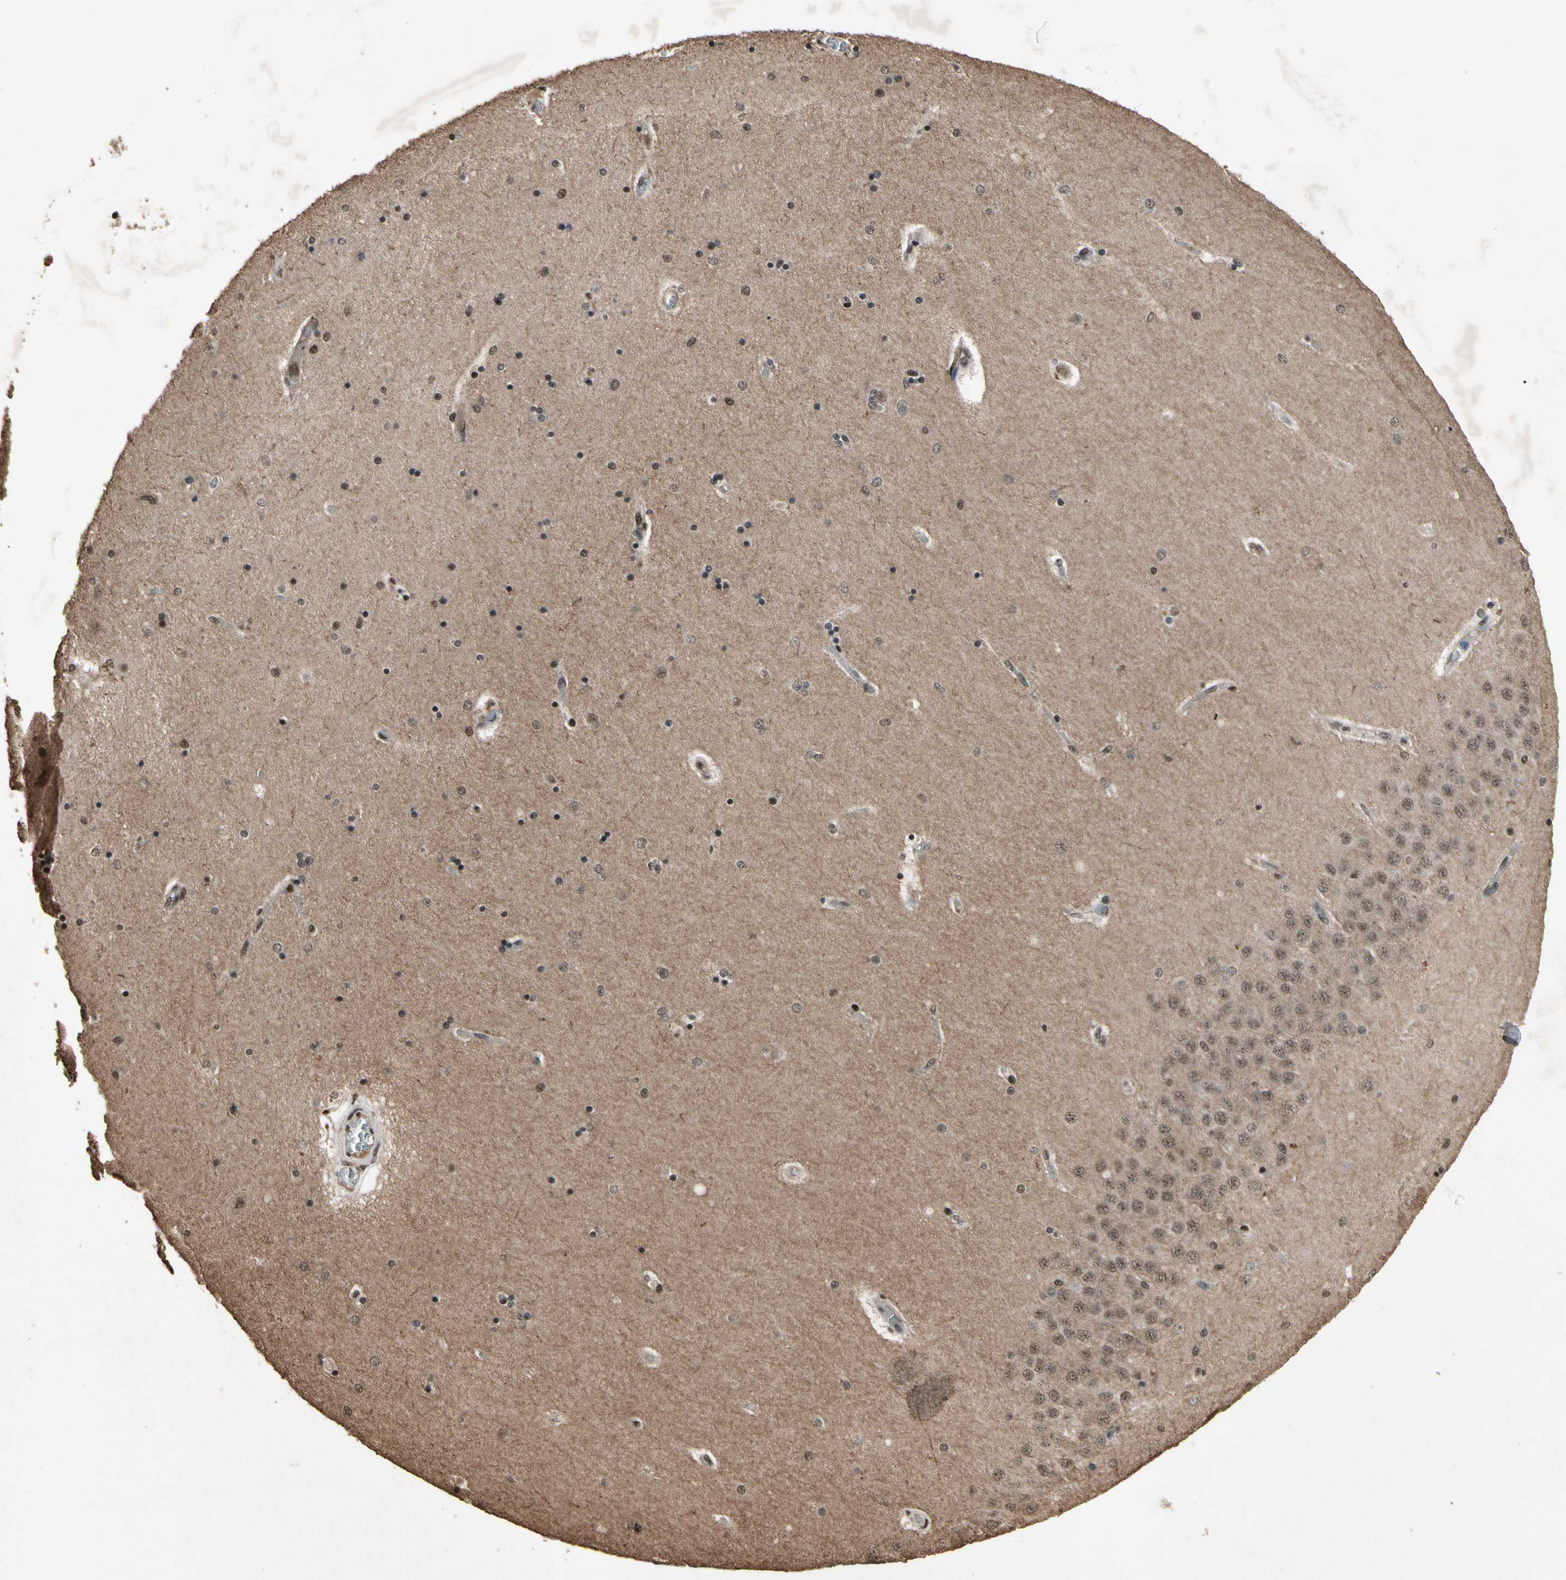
{"staining": {"intensity": "strong", "quantity": "25%-75%", "location": "nuclear"}, "tissue": "hippocampus", "cell_type": "Glial cells", "image_type": "normal", "snomed": [{"axis": "morphology", "description": "Normal tissue, NOS"}, {"axis": "topography", "description": "Hippocampus"}], "caption": "Immunohistochemical staining of normal human hippocampus exhibits high levels of strong nuclear staining in about 25%-75% of glial cells. The staining was performed using DAB (3,3'-diaminobenzidine) to visualize the protein expression in brown, while the nuclei were stained in blue with hematoxylin (Magnification: 20x).", "gene": "TBX2", "patient": {"sex": "female", "age": 54}}